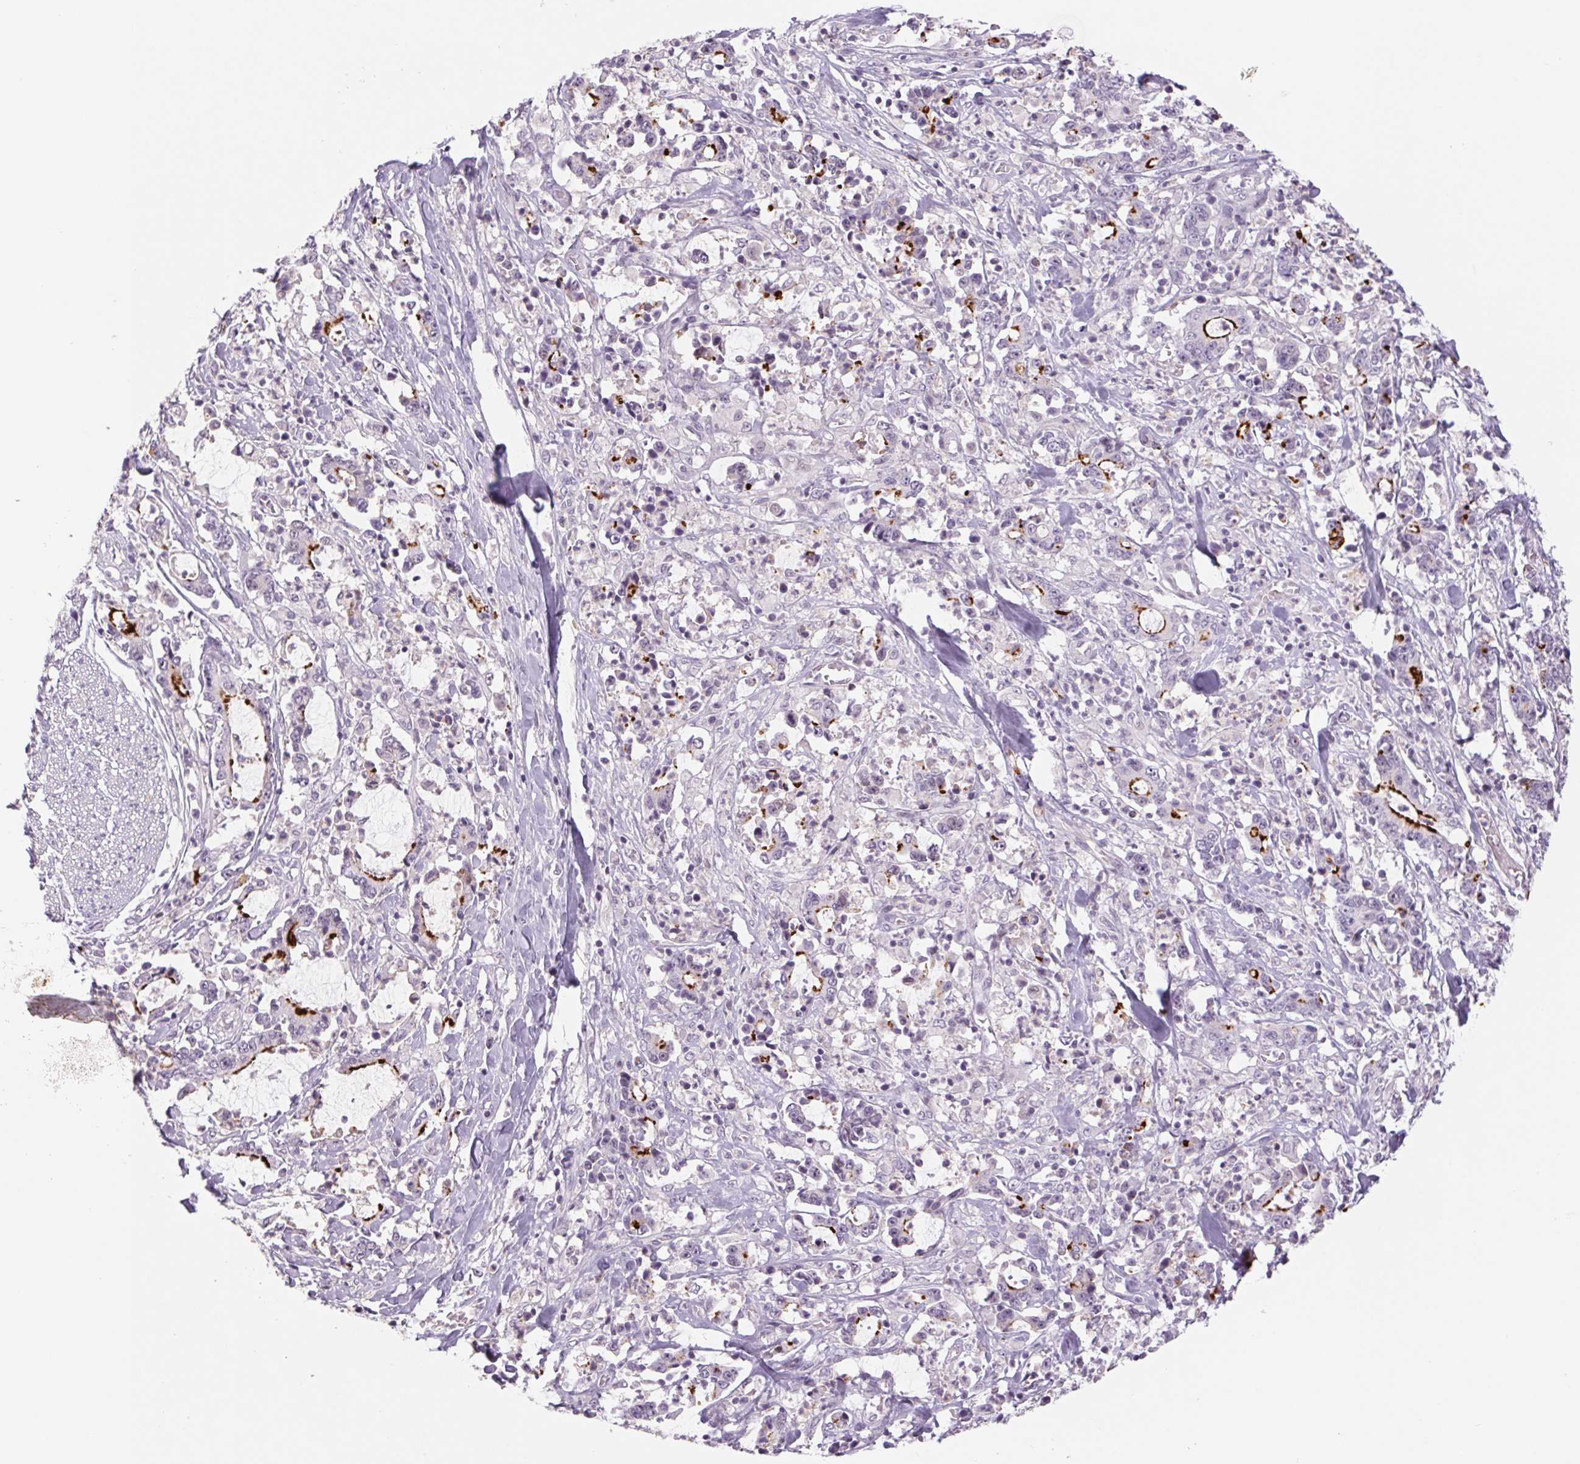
{"staining": {"intensity": "strong", "quantity": "<25%", "location": "cytoplasmic/membranous"}, "tissue": "stomach cancer", "cell_type": "Tumor cells", "image_type": "cancer", "snomed": [{"axis": "morphology", "description": "Adenocarcinoma, NOS"}, {"axis": "topography", "description": "Stomach, upper"}], "caption": "DAB (3,3'-diaminobenzidine) immunohistochemical staining of human stomach adenocarcinoma shows strong cytoplasmic/membranous protein expression in about <25% of tumor cells.", "gene": "KRT1", "patient": {"sex": "male", "age": 68}}